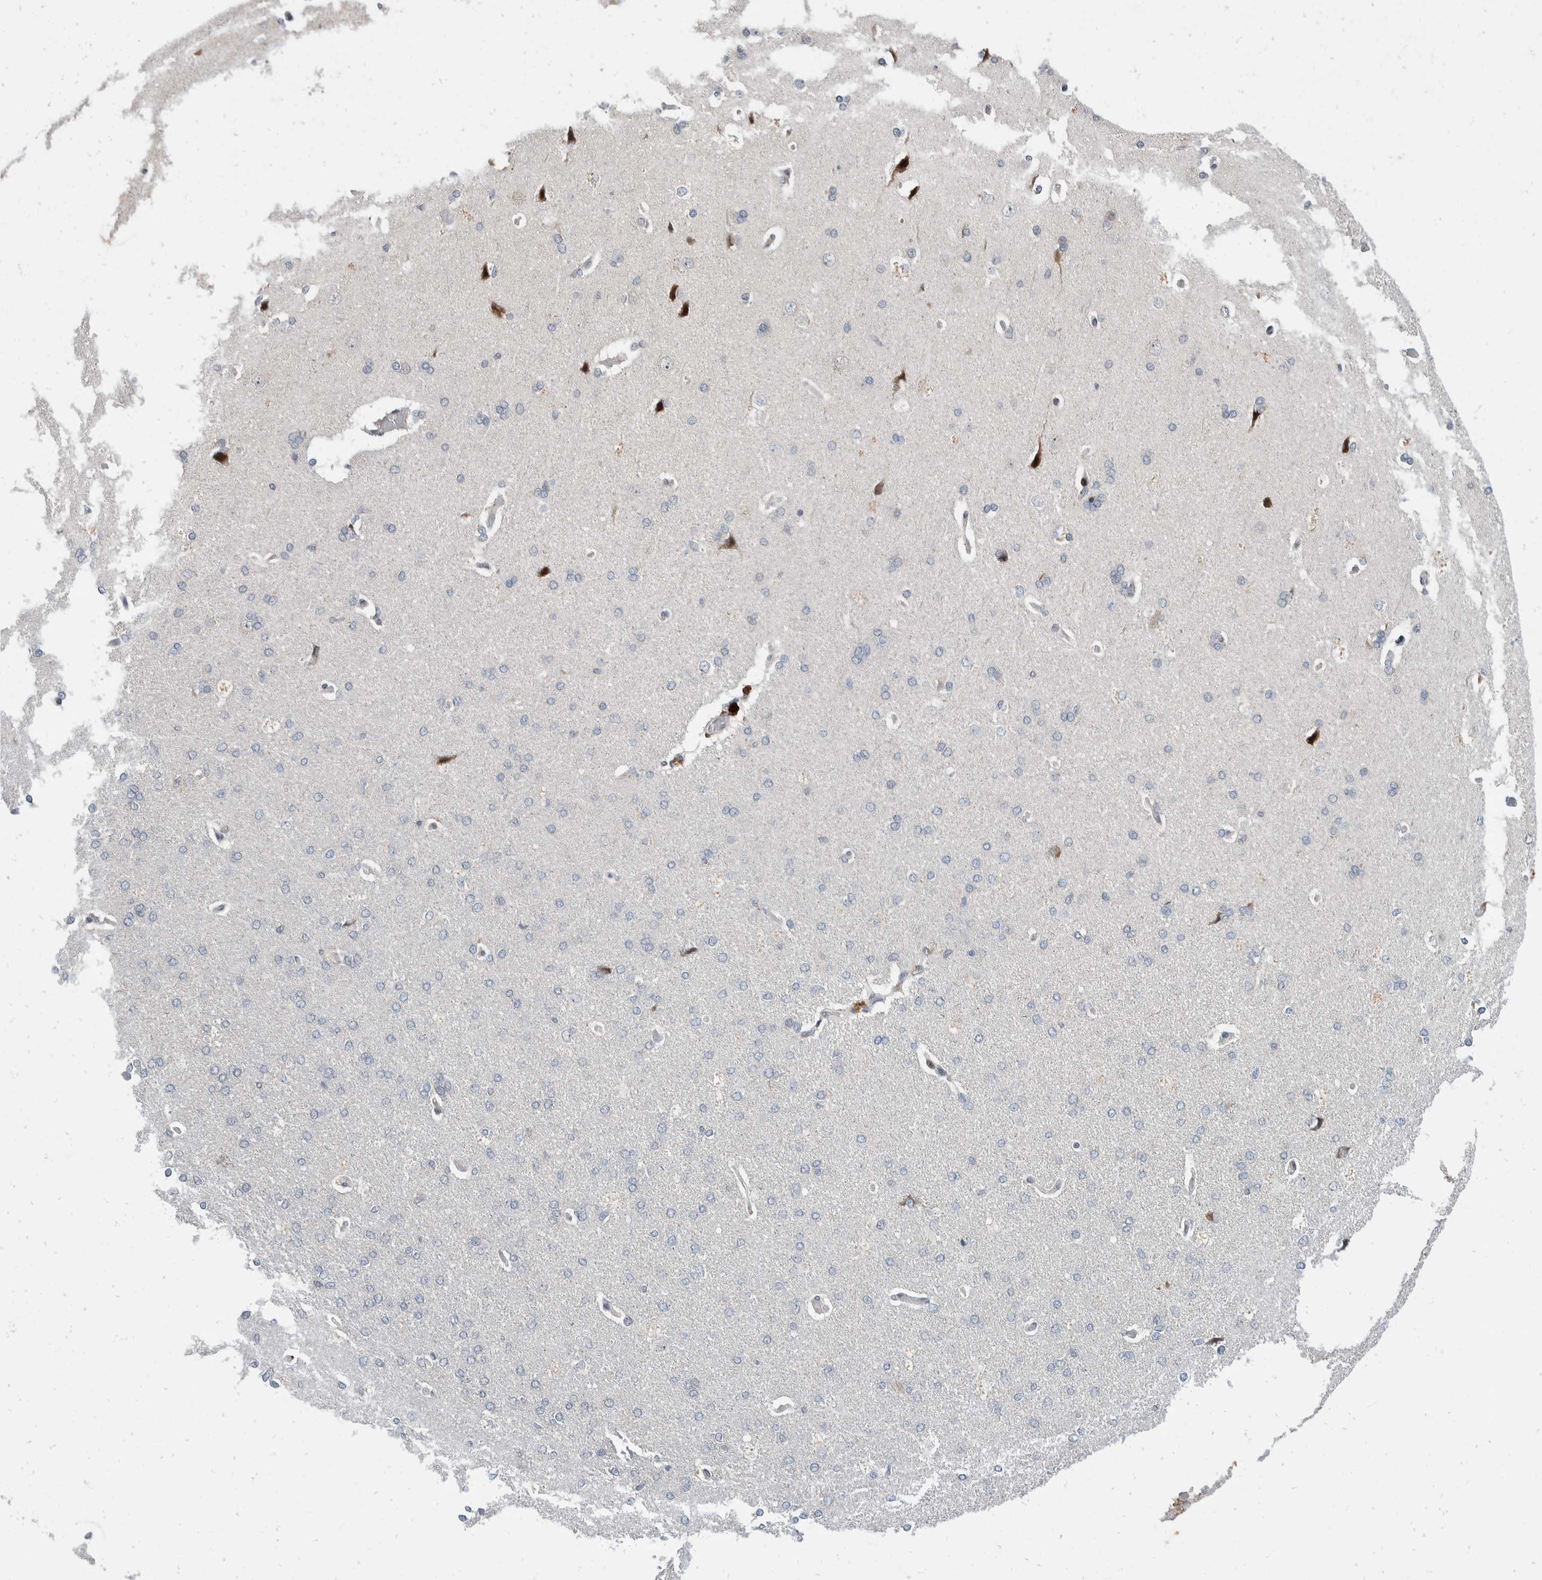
{"staining": {"intensity": "weak", "quantity": "25%-75%", "location": "nuclear"}, "tissue": "cerebral cortex", "cell_type": "Endothelial cells", "image_type": "normal", "snomed": [{"axis": "morphology", "description": "Normal tissue, NOS"}, {"axis": "topography", "description": "Cerebral cortex"}], "caption": "High-power microscopy captured an immunohistochemistry histopathology image of normal cerebral cortex, revealing weak nuclear expression in about 25%-75% of endothelial cells. The staining was performed using DAB (3,3'-diaminobenzidine), with brown indicating positive protein expression. Nuclei are stained blue with hematoxylin.", "gene": "ZNF703", "patient": {"sex": "male", "age": 62}}